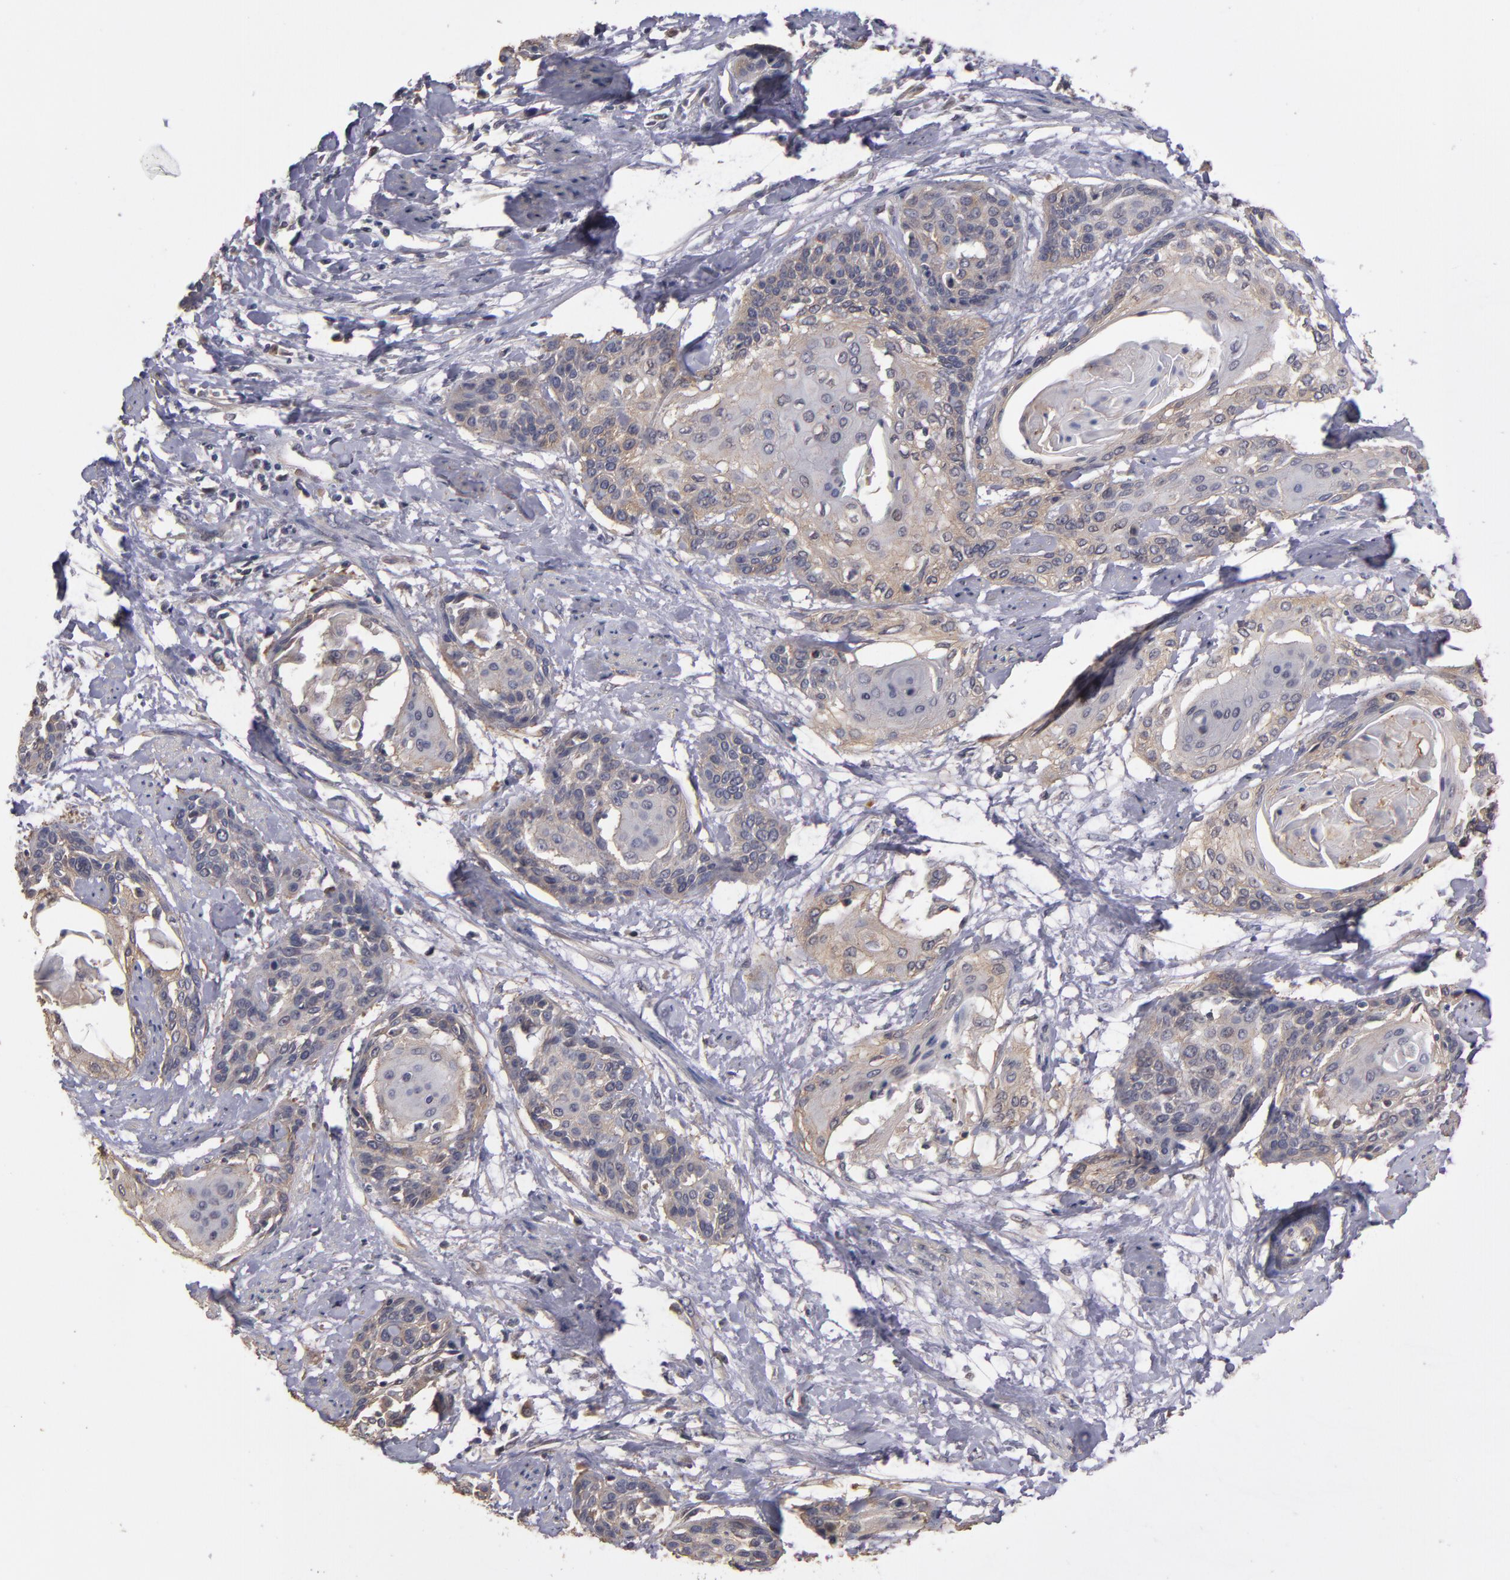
{"staining": {"intensity": "weak", "quantity": ">75%", "location": "cytoplasmic/membranous"}, "tissue": "cervical cancer", "cell_type": "Tumor cells", "image_type": "cancer", "snomed": [{"axis": "morphology", "description": "Squamous cell carcinoma, NOS"}, {"axis": "topography", "description": "Cervix"}], "caption": "An image showing weak cytoplasmic/membranous expression in about >75% of tumor cells in cervical cancer (squamous cell carcinoma), as visualized by brown immunohistochemical staining.", "gene": "CTSO", "patient": {"sex": "female", "age": 57}}